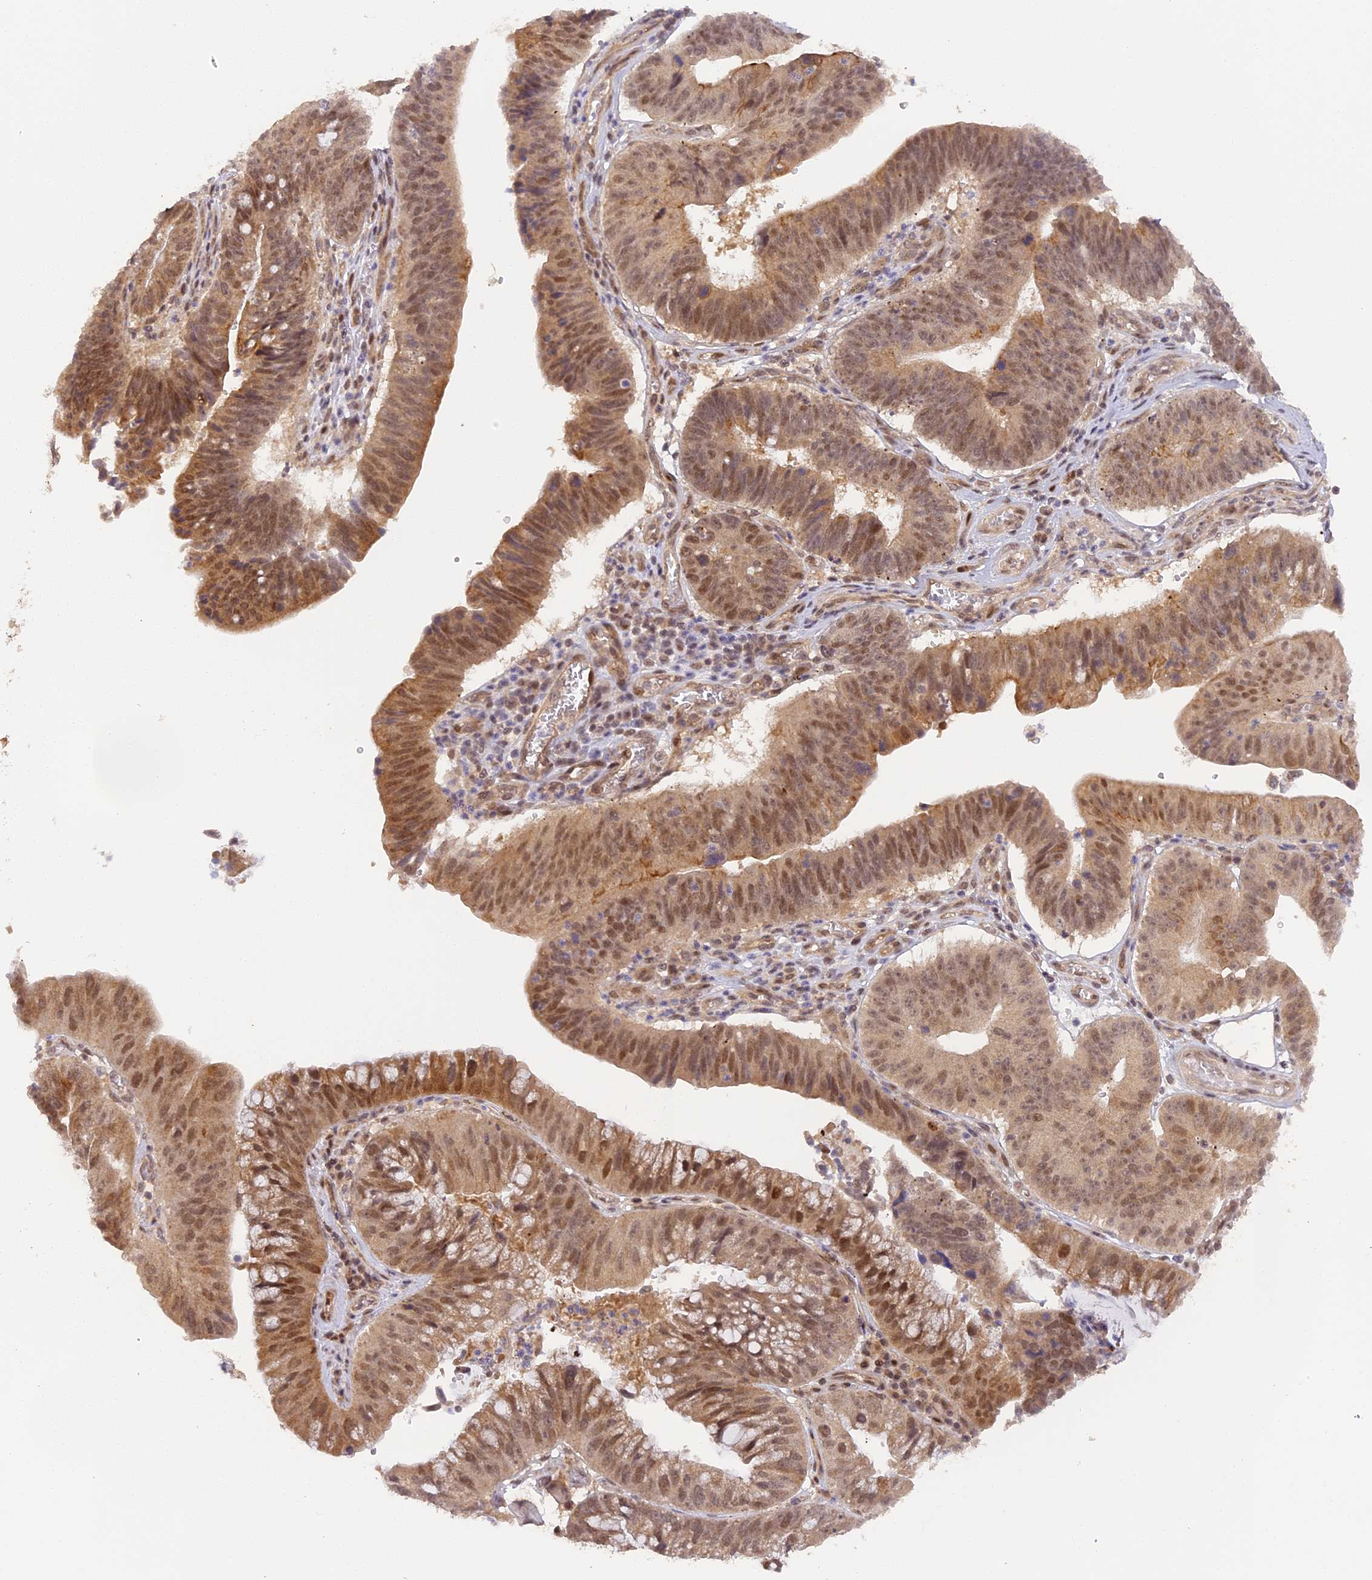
{"staining": {"intensity": "moderate", "quantity": ">75%", "location": "cytoplasmic/membranous,nuclear"}, "tissue": "stomach cancer", "cell_type": "Tumor cells", "image_type": "cancer", "snomed": [{"axis": "morphology", "description": "Adenocarcinoma, NOS"}, {"axis": "topography", "description": "Stomach"}], "caption": "An IHC histopathology image of neoplastic tissue is shown. Protein staining in brown shows moderate cytoplasmic/membranous and nuclear positivity in stomach cancer within tumor cells. Ihc stains the protein in brown and the nuclei are stained blue.", "gene": "MYBL2", "patient": {"sex": "male", "age": 59}}